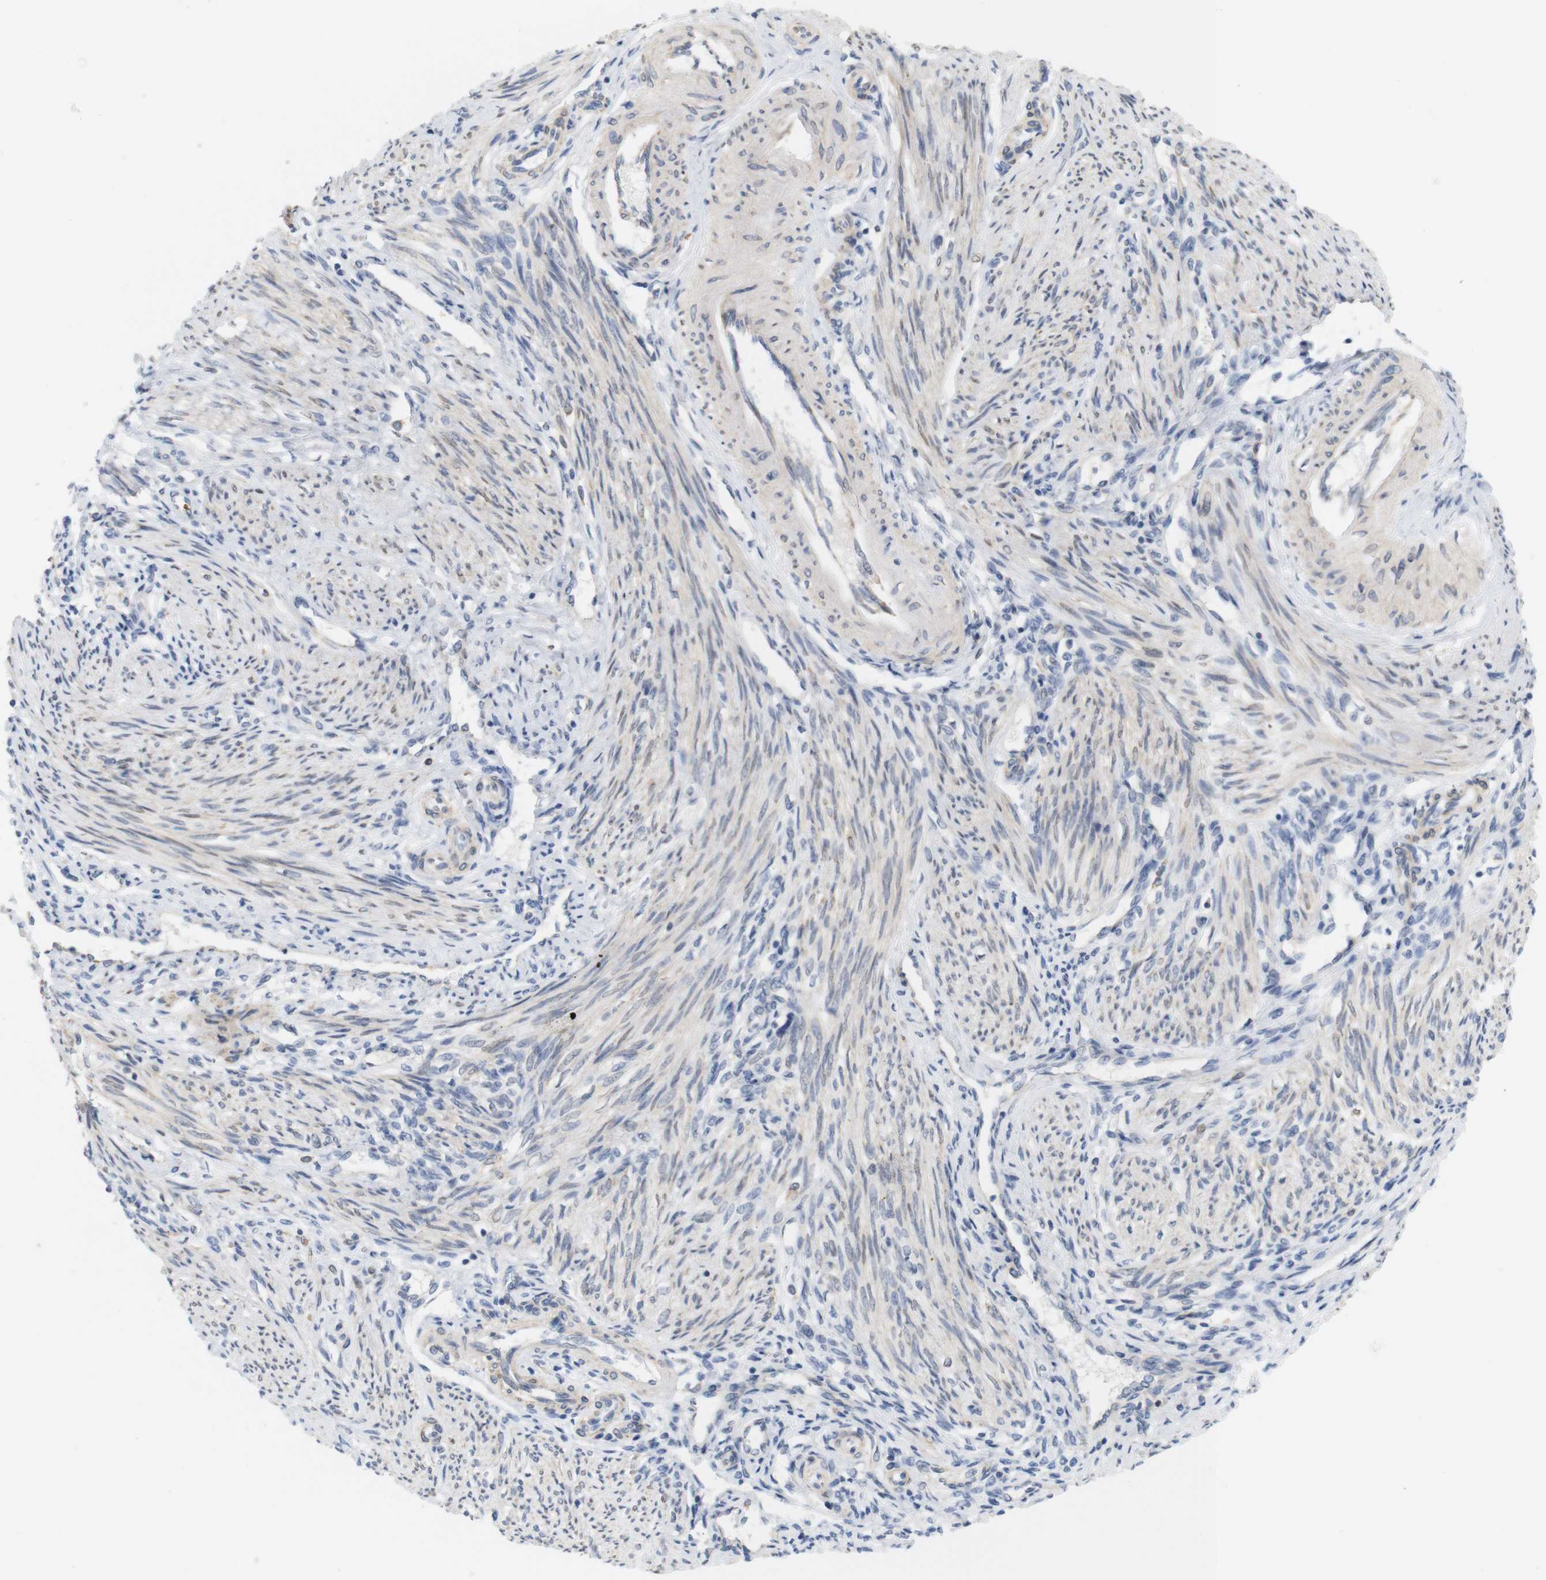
{"staining": {"intensity": "moderate", "quantity": "<25%", "location": "cytoplasmic/membranous"}, "tissue": "endometrium", "cell_type": "Cells in endometrial stroma", "image_type": "normal", "snomed": [{"axis": "morphology", "description": "Normal tissue, NOS"}, {"axis": "topography", "description": "Endometrium"}], "caption": "IHC of normal endometrium exhibits low levels of moderate cytoplasmic/membranous staining in approximately <25% of cells in endometrial stroma.", "gene": "ITPR1", "patient": {"sex": "female", "age": 42}}